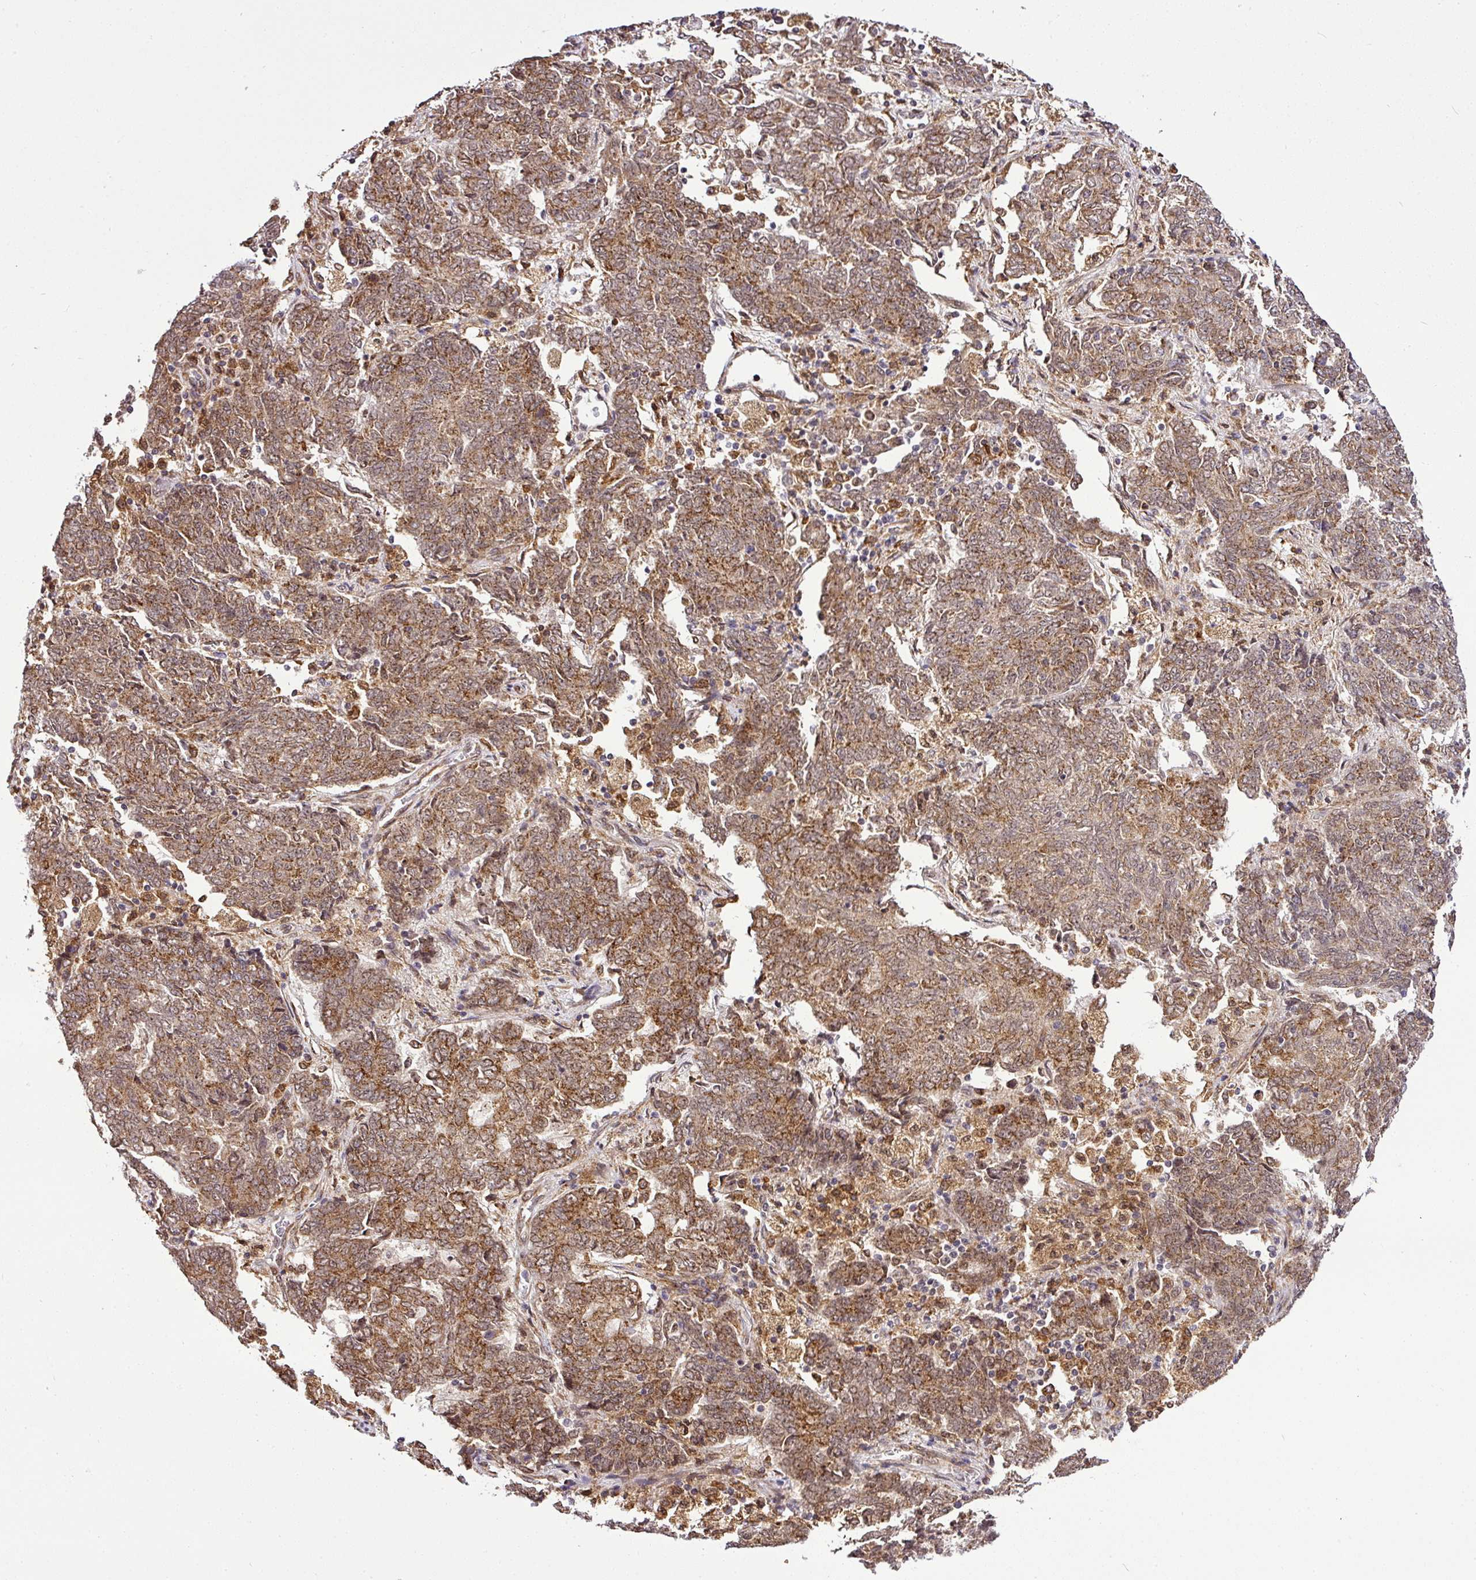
{"staining": {"intensity": "moderate", "quantity": ">75%", "location": "cytoplasmic/membranous,nuclear"}, "tissue": "endometrial cancer", "cell_type": "Tumor cells", "image_type": "cancer", "snomed": [{"axis": "morphology", "description": "Adenocarcinoma, NOS"}, {"axis": "topography", "description": "Endometrium"}], "caption": "Protein staining of endometrial cancer (adenocarcinoma) tissue displays moderate cytoplasmic/membranous and nuclear positivity in about >75% of tumor cells.", "gene": "FAM153A", "patient": {"sex": "female", "age": 80}}